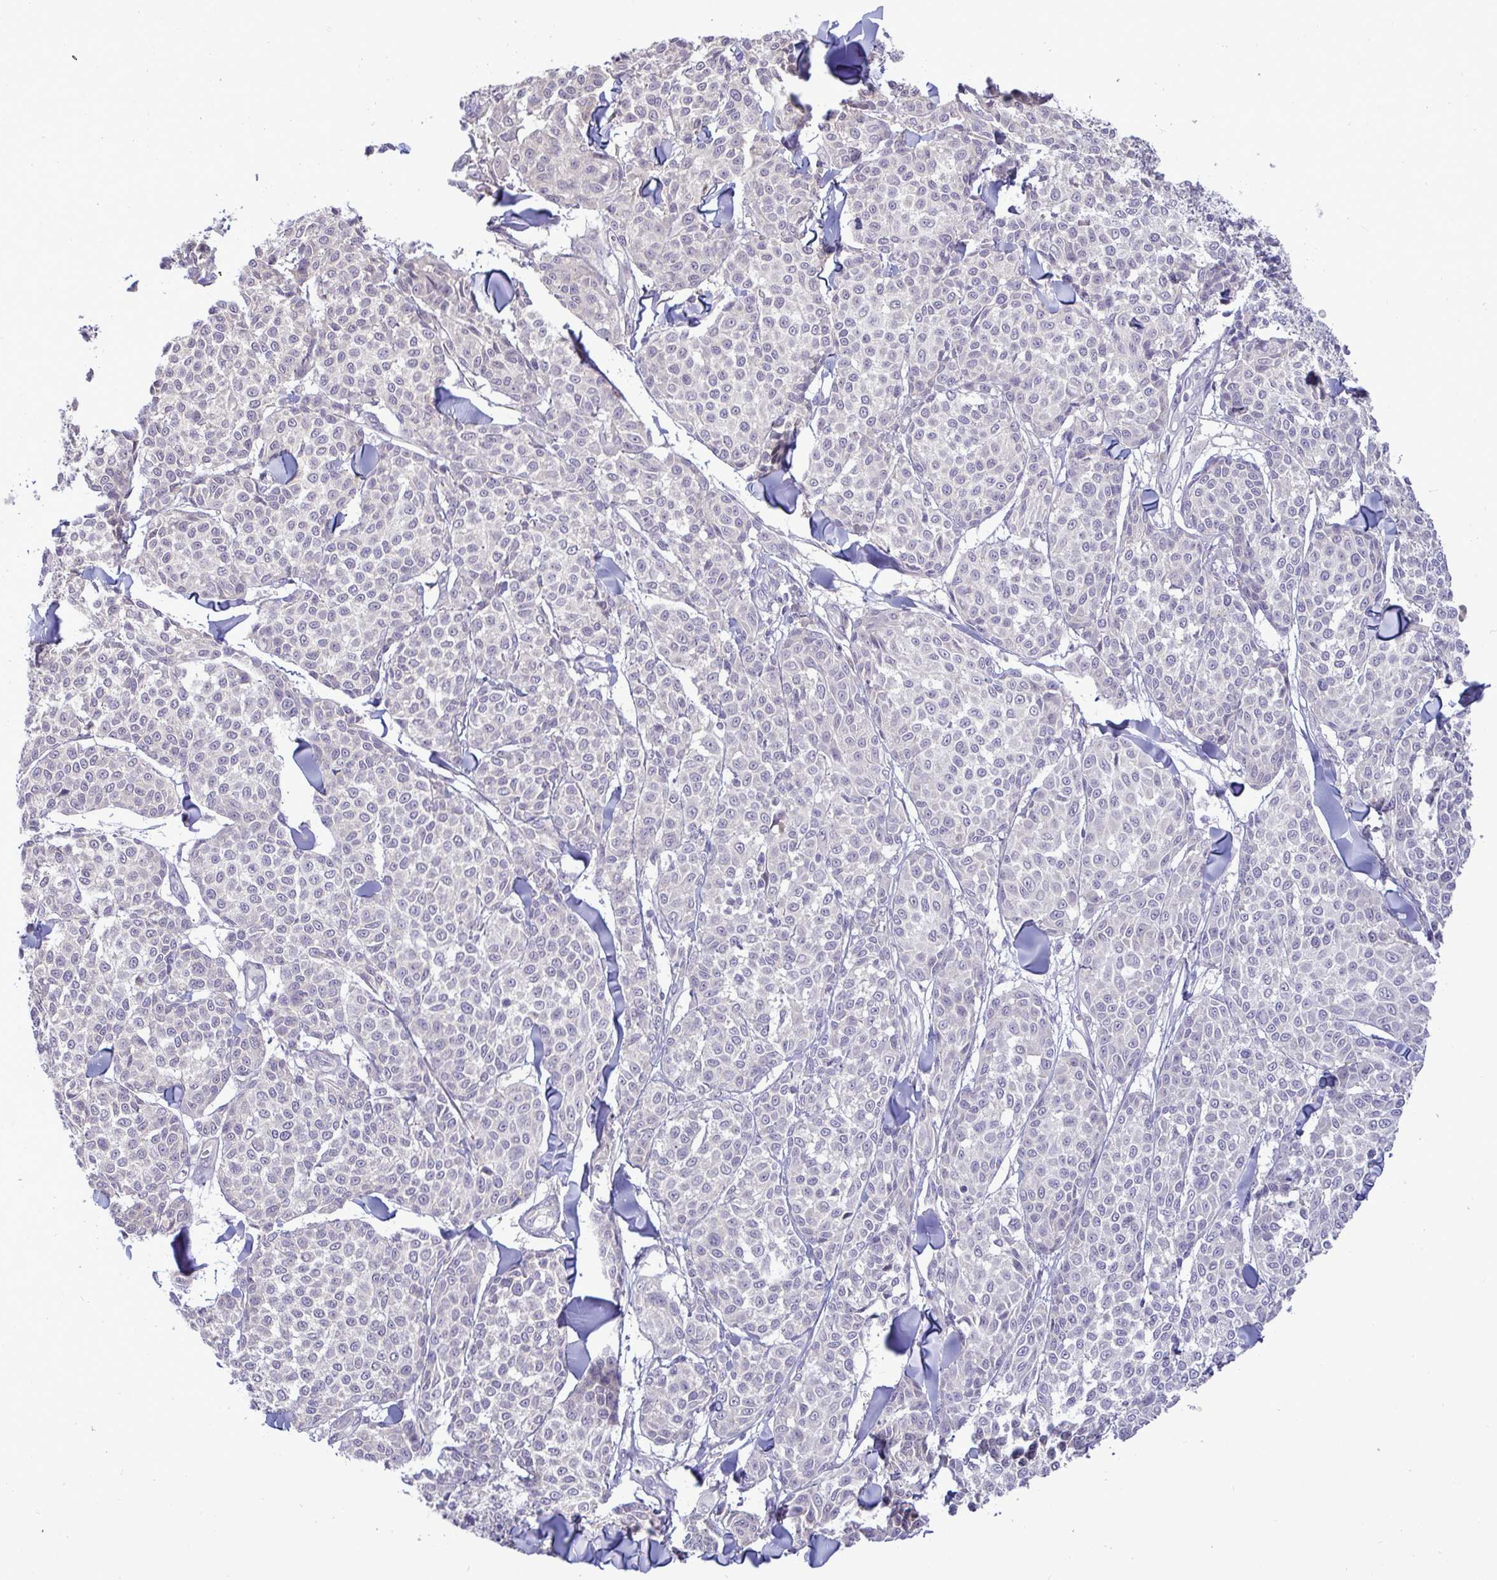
{"staining": {"intensity": "negative", "quantity": "none", "location": "none"}, "tissue": "melanoma", "cell_type": "Tumor cells", "image_type": "cancer", "snomed": [{"axis": "morphology", "description": "Malignant melanoma, NOS"}, {"axis": "topography", "description": "Skin"}], "caption": "The IHC histopathology image has no significant staining in tumor cells of malignant melanoma tissue.", "gene": "TMEM41A", "patient": {"sex": "male", "age": 46}}